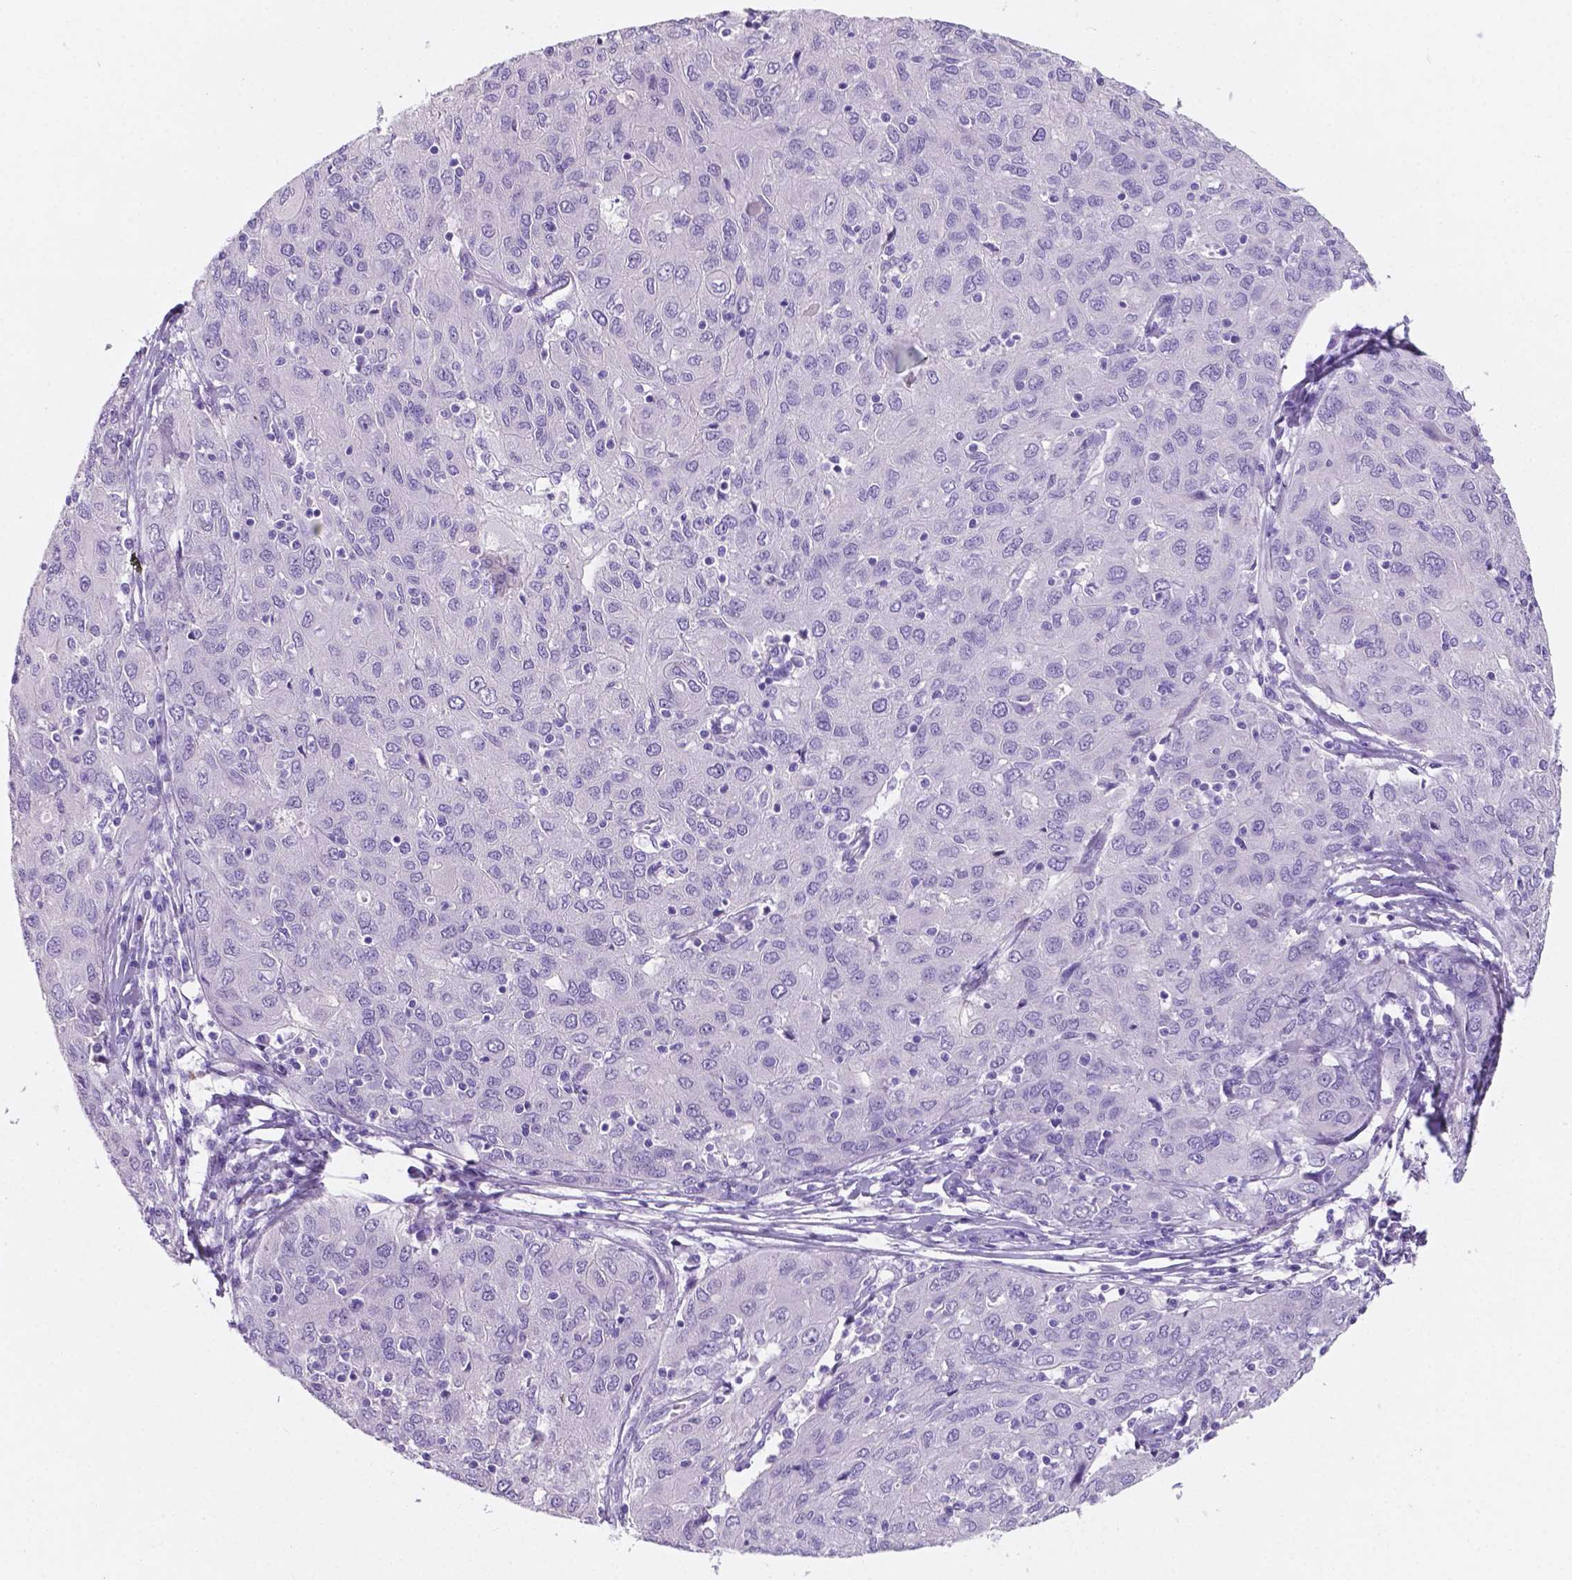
{"staining": {"intensity": "negative", "quantity": "none", "location": "none"}, "tissue": "ovarian cancer", "cell_type": "Tumor cells", "image_type": "cancer", "snomed": [{"axis": "morphology", "description": "Carcinoma, endometroid"}, {"axis": "topography", "description": "Ovary"}], "caption": "Ovarian cancer was stained to show a protein in brown. There is no significant staining in tumor cells. (DAB IHC visualized using brightfield microscopy, high magnification).", "gene": "EBLN2", "patient": {"sex": "female", "age": 50}}